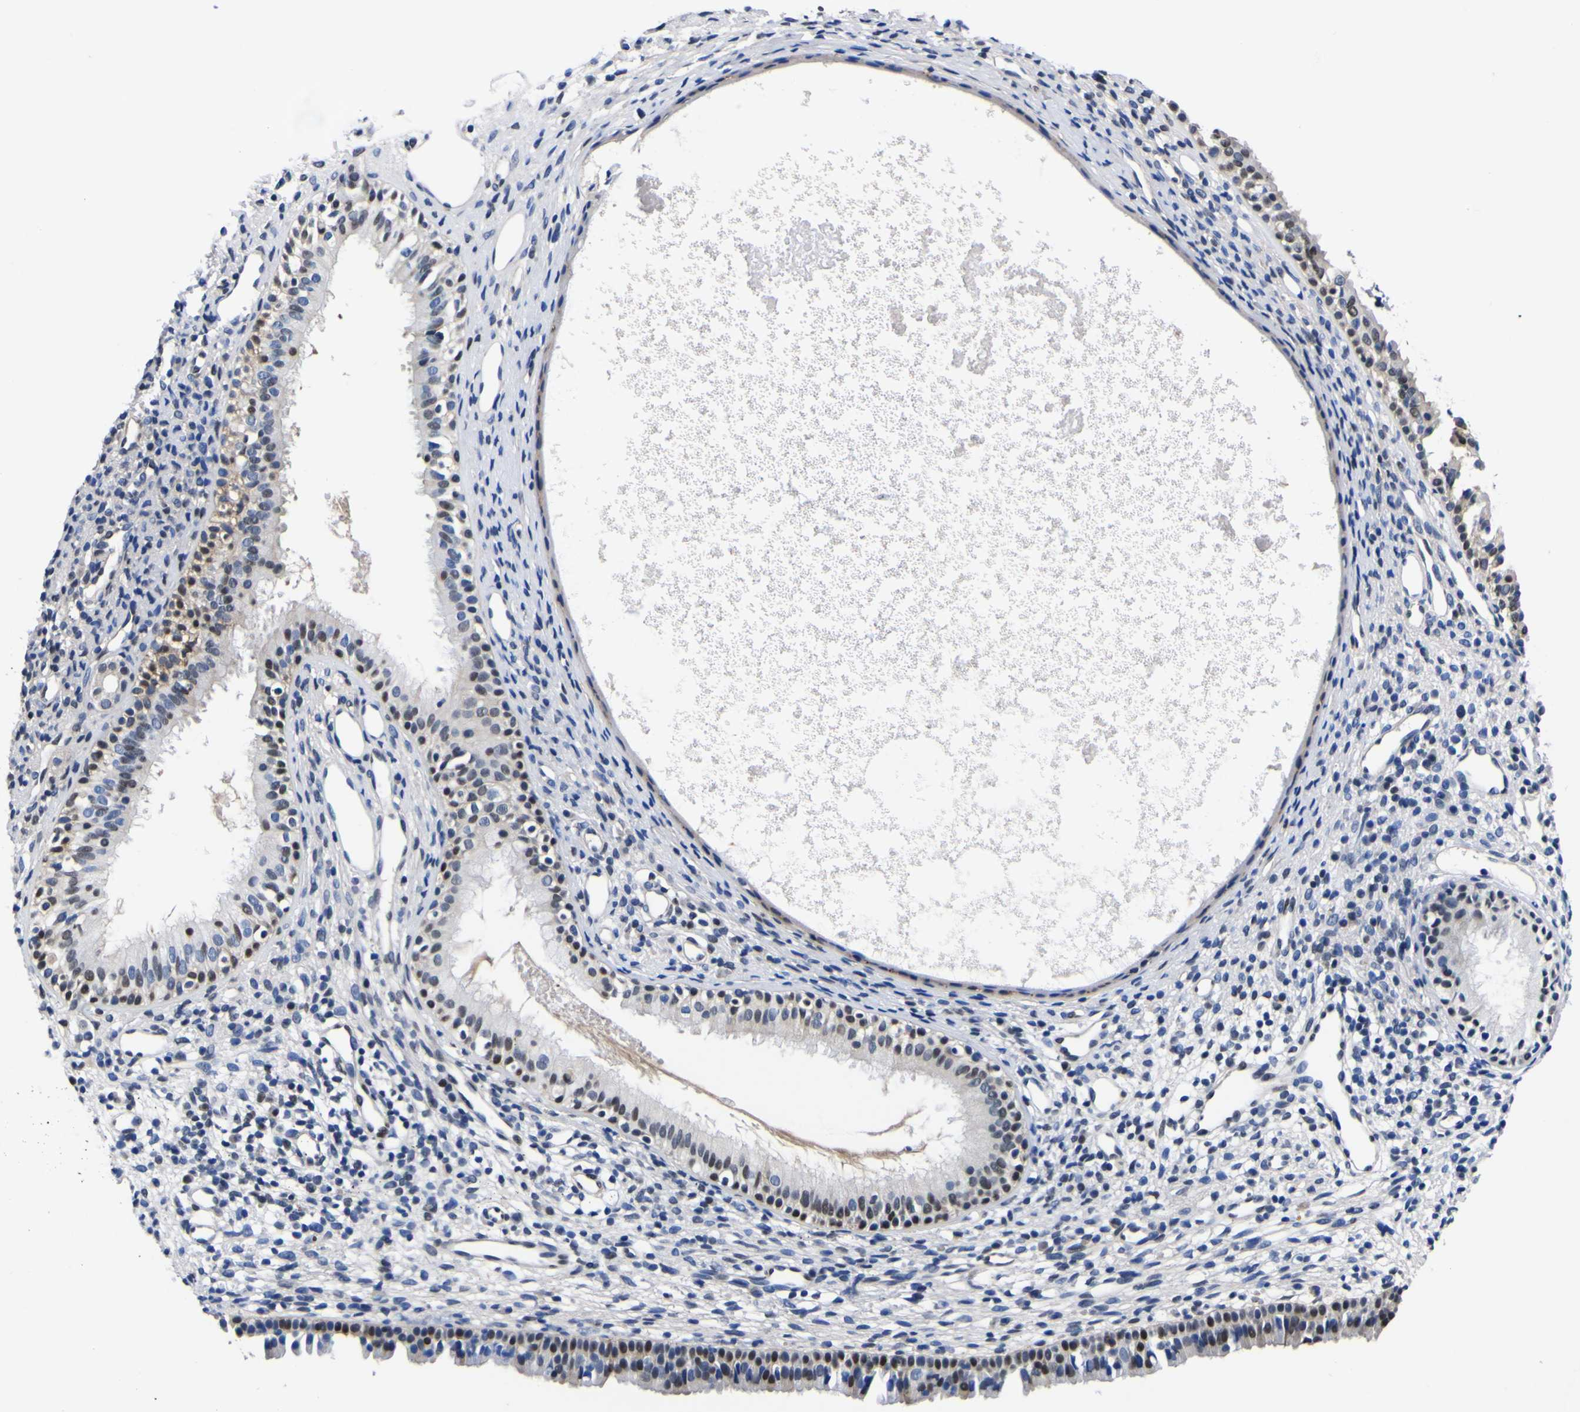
{"staining": {"intensity": "weak", "quantity": "<25%", "location": "nuclear"}, "tissue": "nasopharynx", "cell_type": "Respiratory epithelial cells", "image_type": "normal", "snomed": [{"axis": "morphology", "description": "Normal tissue, NOS"}, {"axis": "topography", "description": "Nasopharynx"}], "caption": "A high-resolution micrograph shows immunohistochemistry staining of unremarkable nasopharynx, which shows no significant expression in respiratory epithelial cells. (Immunohistochemistry (ihc), brightfield microscopy, high magnification).", "gene": "FAM110B", "patient": {"sex": "male", "age": 22}}